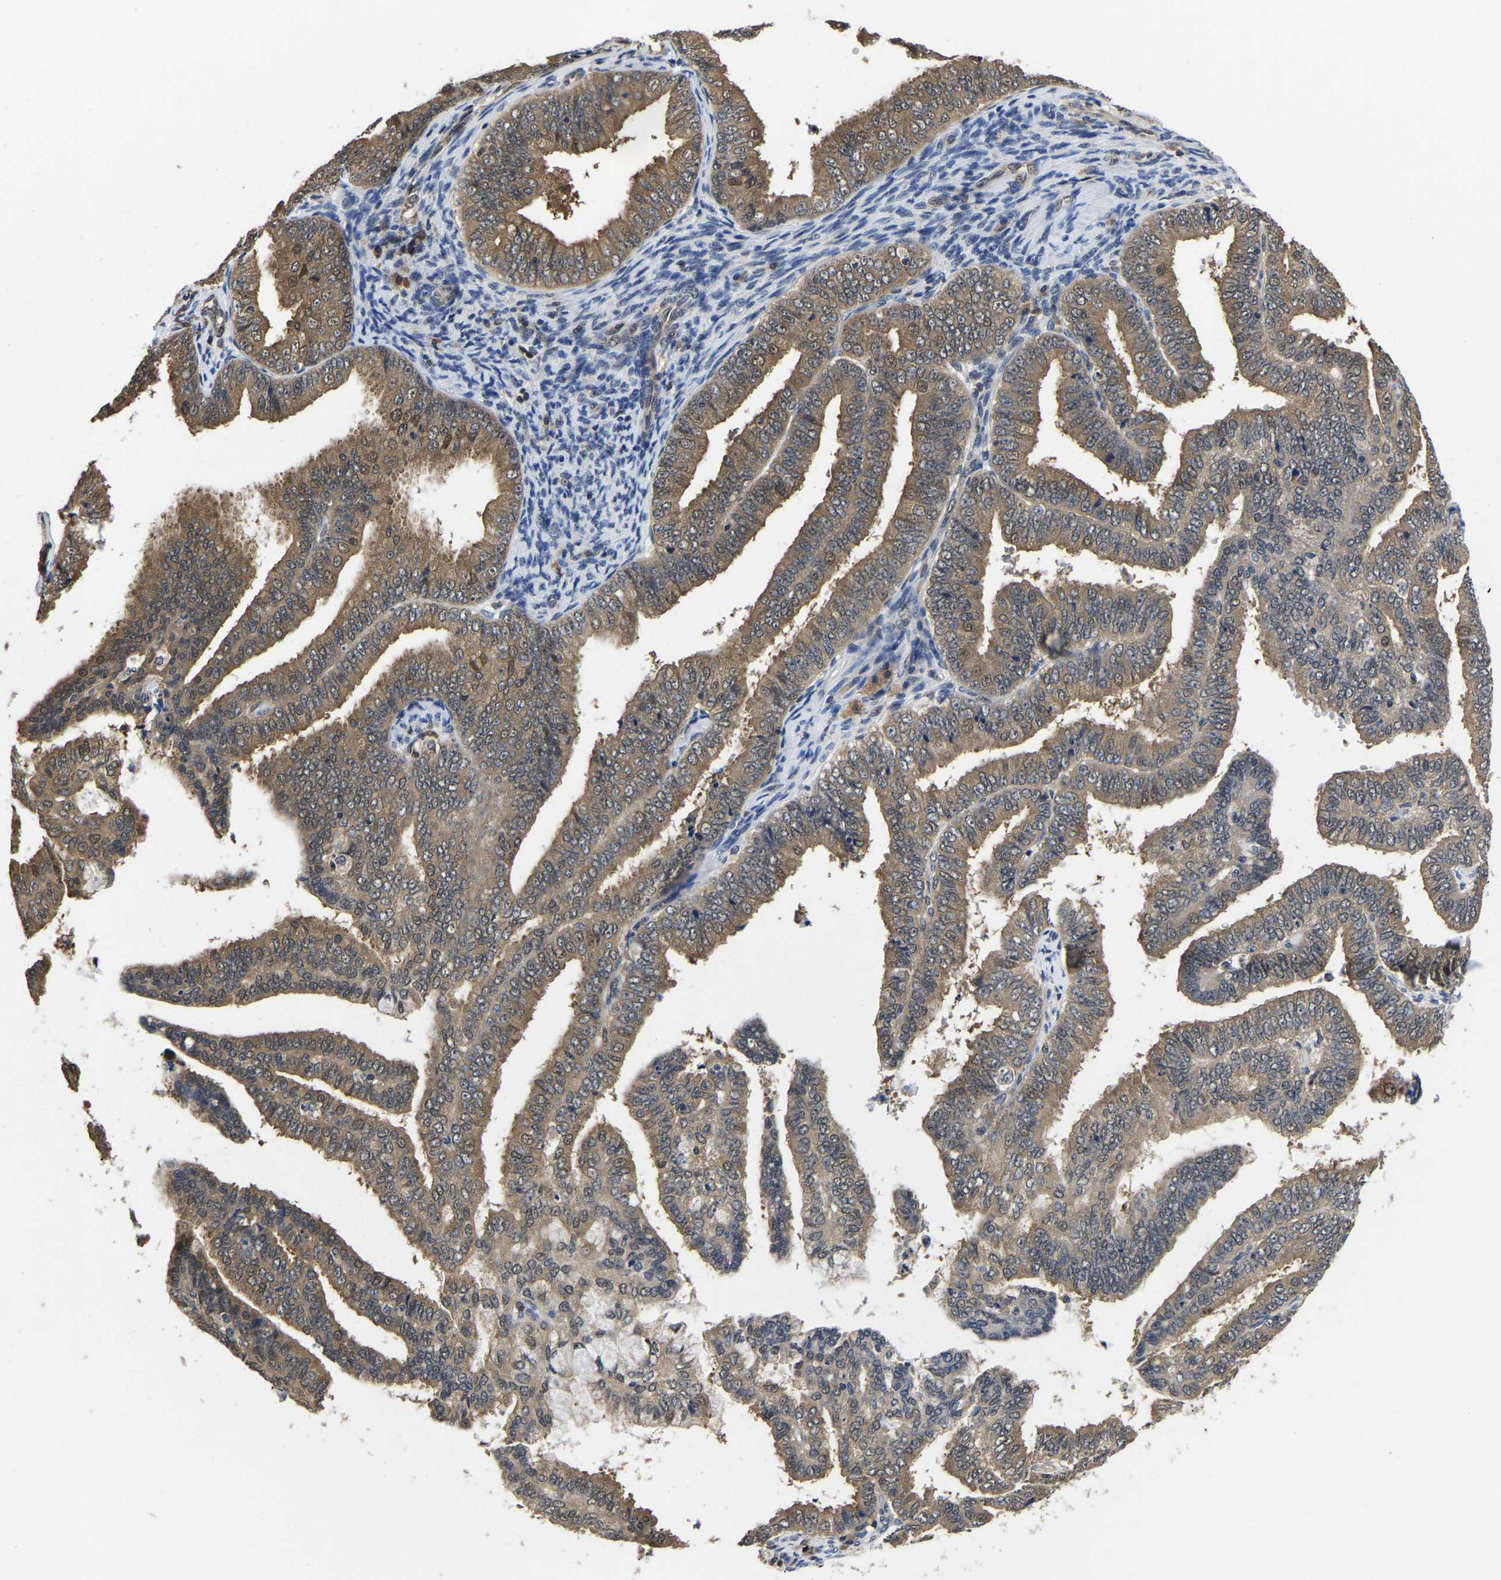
{"staining": {"intensity": "moderate", "quantity": ">75%", "location": "cytoplasmic/membranous,nuclear"}, "tissue": "endometrial cancer", "cell_type": "Tumor cells", "image_type": "cancer", "snomed": [{"axis": "morphology", "description": "Adenocarcinoma, NOS"}, {"axis": "topography", "description": "Endometrium"}], "caption": "Protein expression analysis of endometrial cancer (adenocarcinoma) displays moderate cytoplasmic/membranous and nuclear expression in approximately >75% of tumor cells. Using DAB (brown) and hematoxylin (blue) stains, captured at high magnification using brightfield microscopy.", "gene": "MCOLN2", "patient": {"sex": "female", "age": 63}}